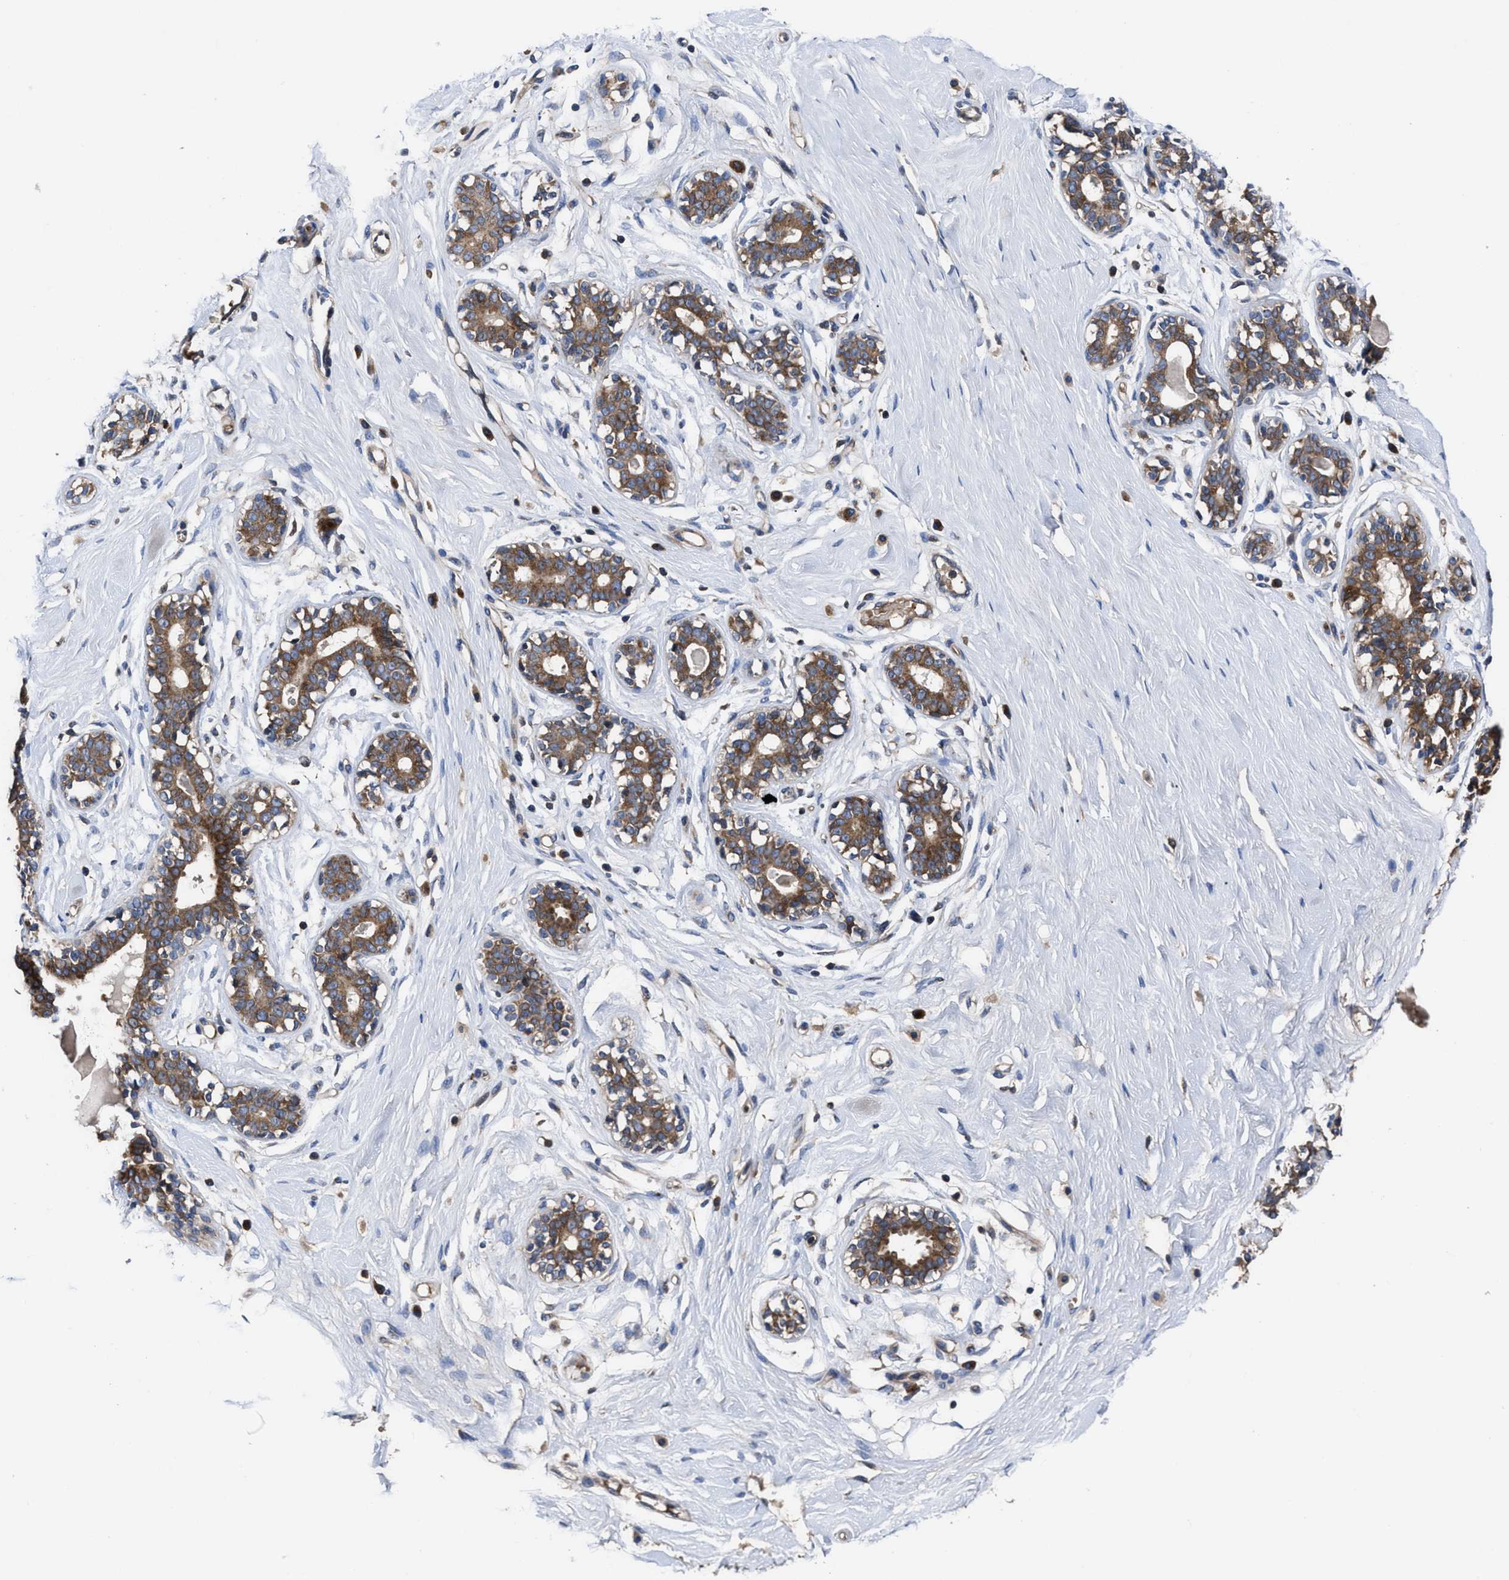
{"staining": {"intensity": "negative", "quantity": "none", "location": "none"}, "tissue": "breast", "cell_type": "Adipocytes", "image_type": "normal", "snomed": [{"axis": "morphology", "description": "Normal tissue, NOS"}, {"axis": "topography", "description": "Breast"}], "caption": "IHC histopathology image of unremarkable breast: breast stained with DAB (3,3'-diaminobenzidine) exhibits no significant protein expression in adipocytes. The staining was performed using DAB (3,3'-diaminobenzidine) to visualize the protein expression in brown, while the nuclei were stained in blue with hematoxylin (Magnification: 20x).", "gene": "YBEY", "patient": {"sex": "female", "age": 23}}